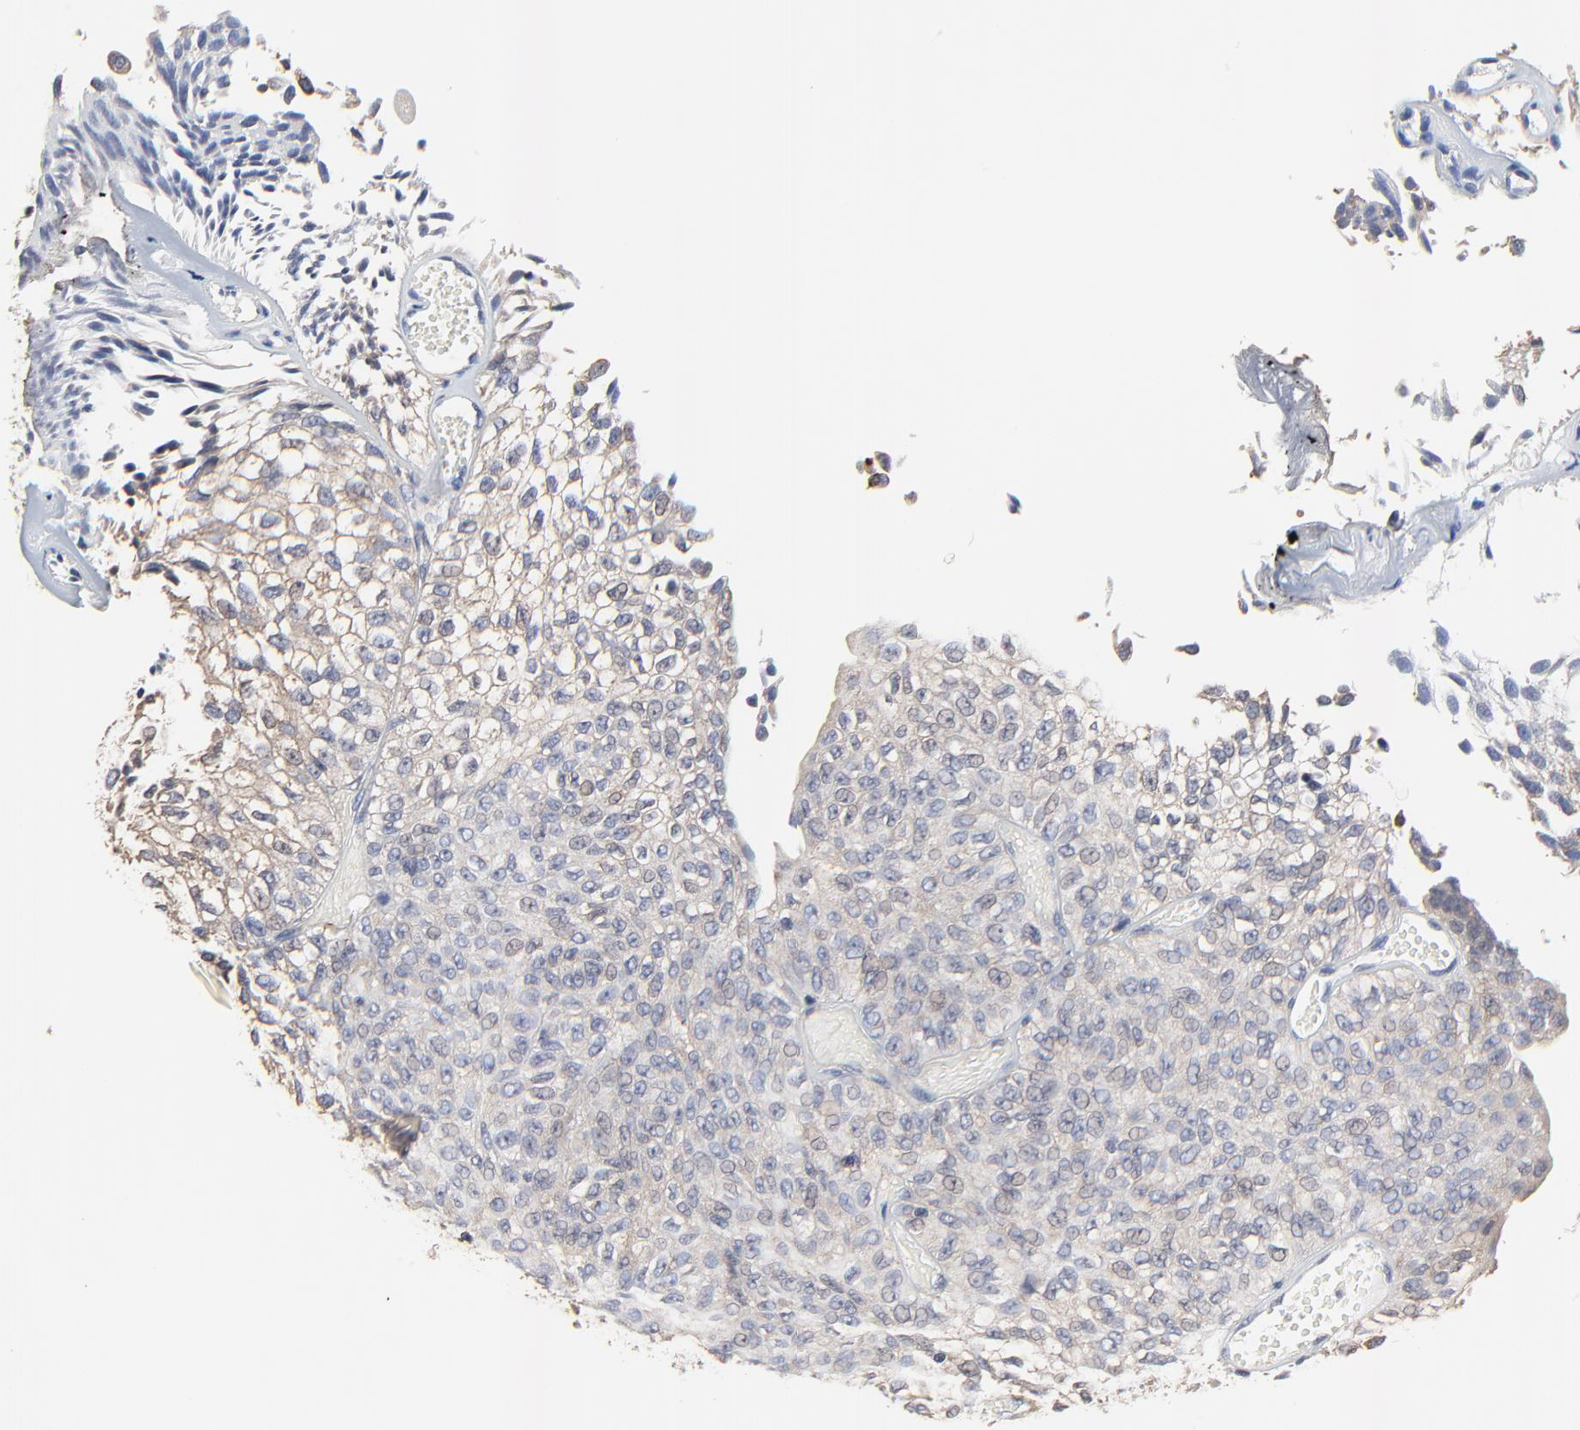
{"staining": {"intensity": "weak", "quantity": "<25%", "location": "cytoplasmic/membranous"}, "tissue": "urothelial cancer", "cell_type": "Tumor cells", "image_type": "cancer", "snomed": [{"axis": "morphology", "description": "Urothelial carcinoma, Low grade"}, {"axis": "topography", "description": "Urinary bladder"}], "caption": "This is an immunohistochemistry photomicrograph of low-grade urothelial carcinoma. There is no staining in tumor cells.", "gene": "NXF3", "patient": {"sex": "male", "age": 76}}